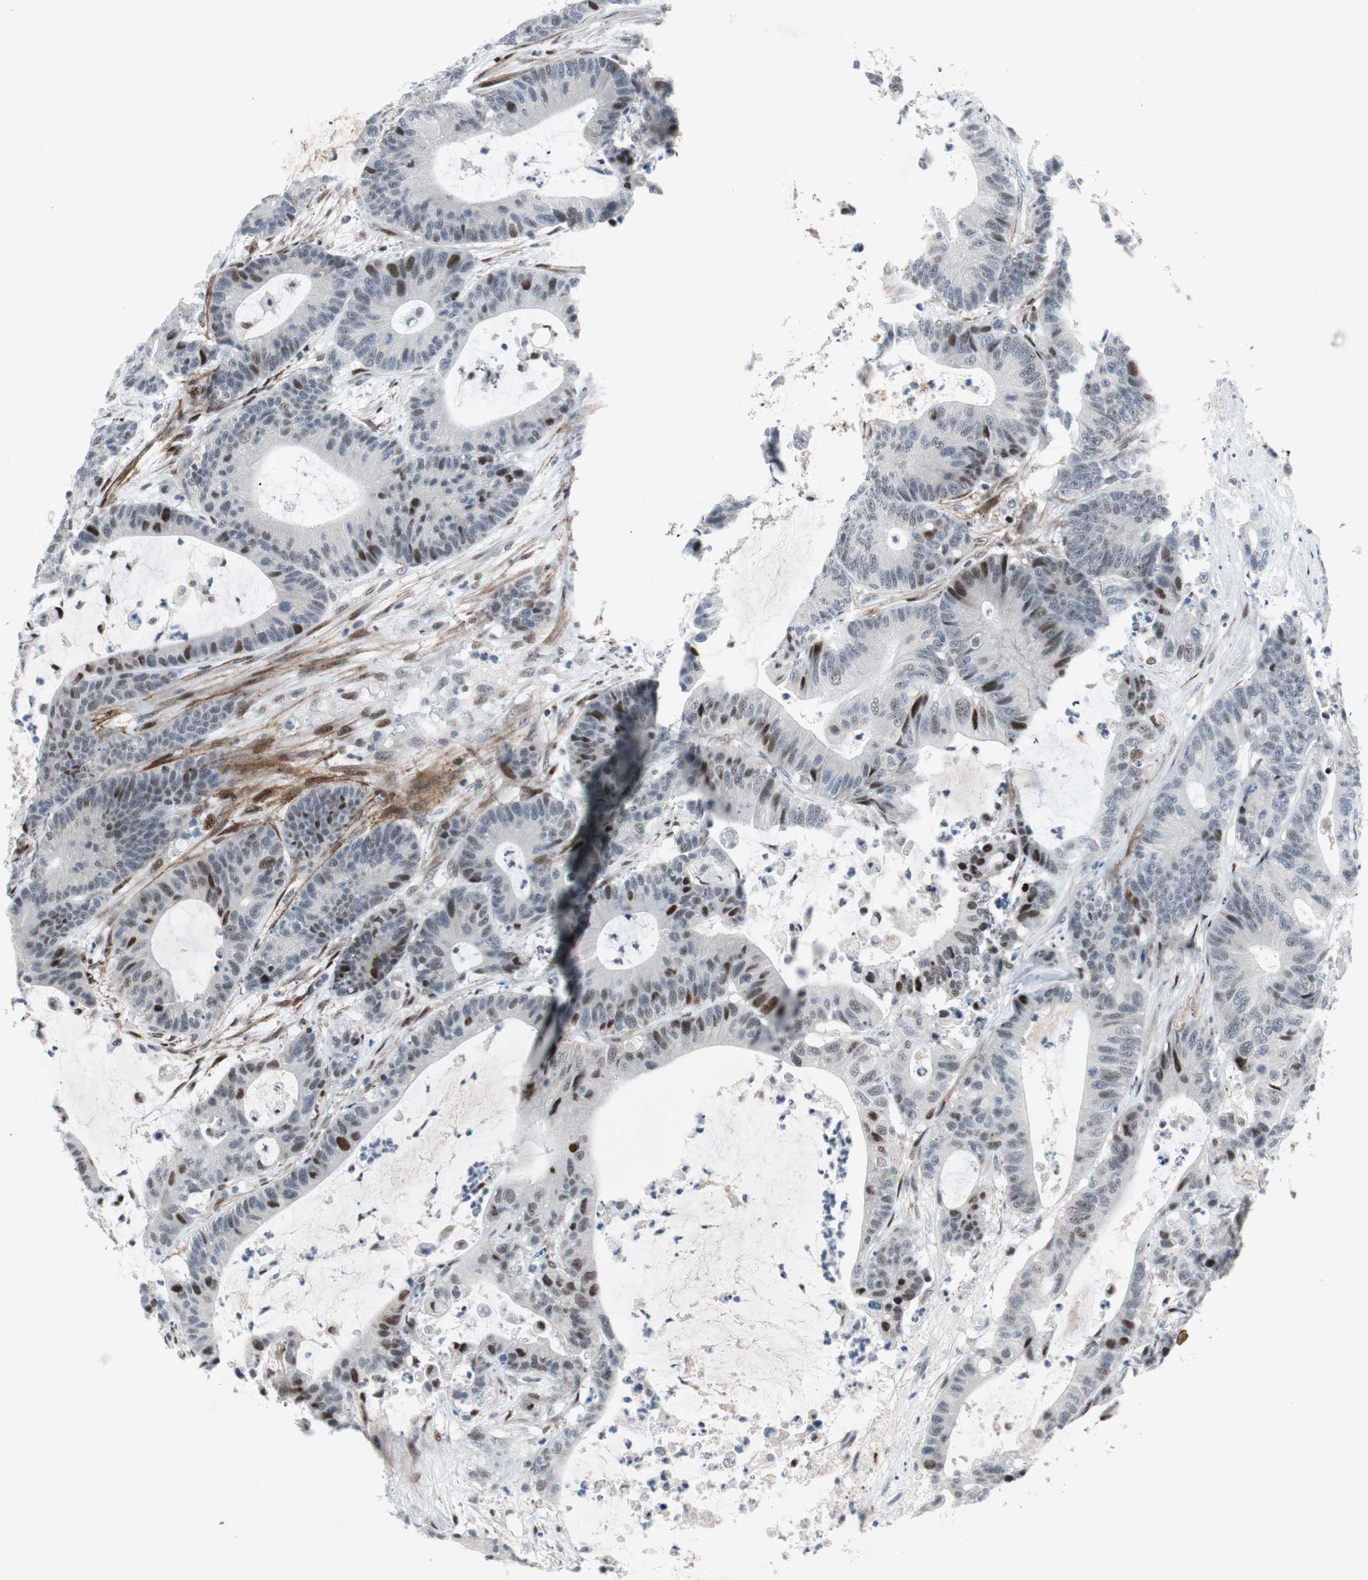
{"staining": {"intensity": "moderate", "quantity": "<25%", "location": "nuclear"}, "tissue": "colorectal cancer", "cell_type": "Tumor cells", "image_type": "cancer", "snomed": [{"axis": "morphology", "description": "Adenocarcinoma, NOS"}, {"axis": "topography", "description": "Colon"}], "caption": "About <25% of tumor cells in adenocarcinoma (colorectal) show moderate nuclear protein expression as visualized by brown immunohistochemical staining.", "gene": "FBXO44", "patient": {"sex": "female", "age": 84}}